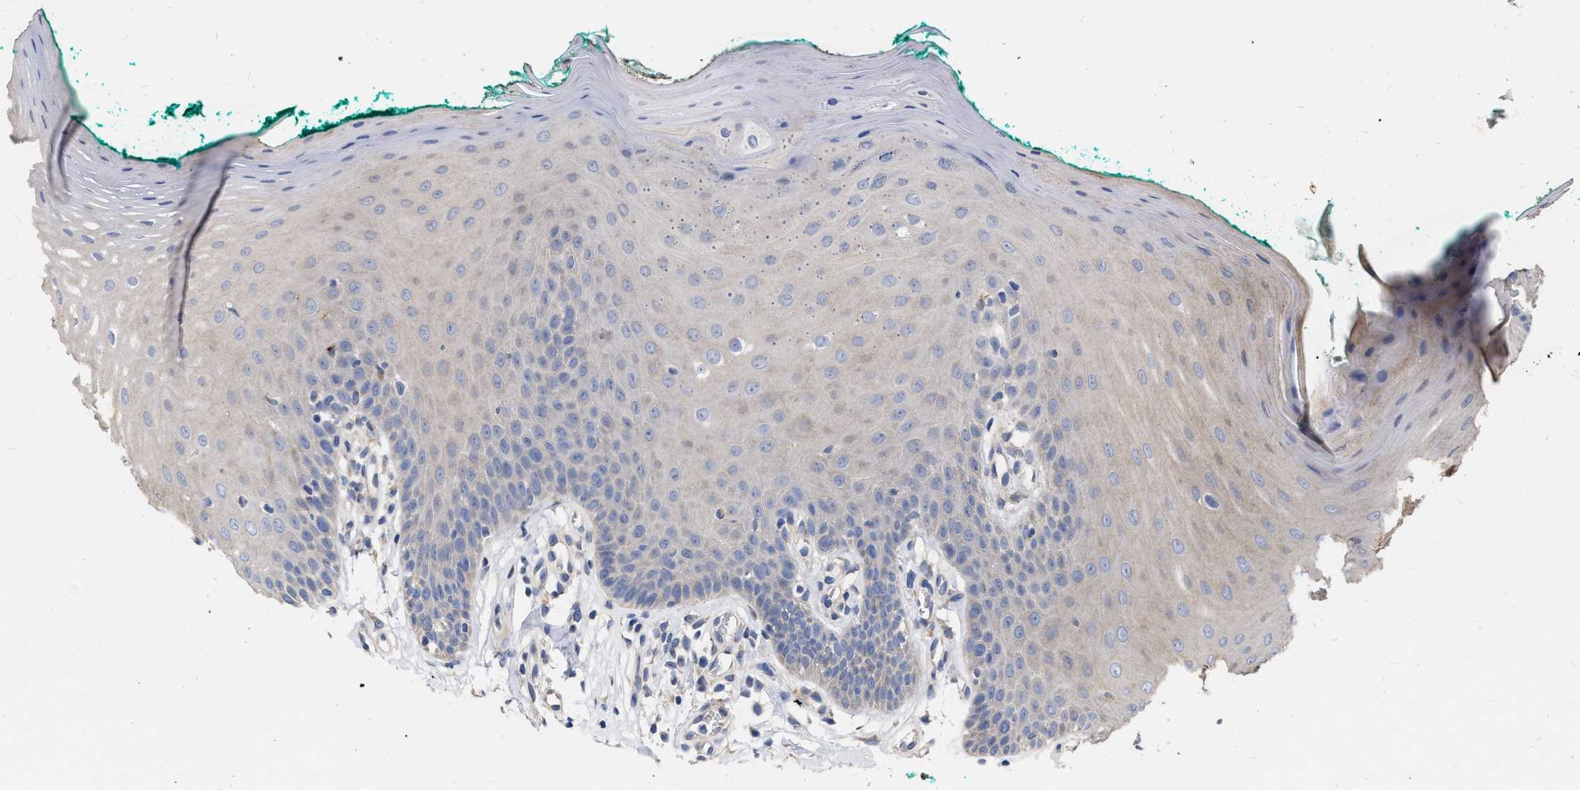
{"staining": {"intensity": "negative", "quantity": "none", "location": "none"}, "tissue": "oral mucosa", "cell_type": "Squamous epithelial cells", "image_type": "normal", "snomed": [{"axis": "morphology", "description": "Normal tissue, NOS"}, {"axis": "topography", "description": "Skeletal muscle"}, {"axis": "topography", "description": "Oral tissue"}], "caption": "Immunohistochemical staining of benign oral mucosa exhibits no significant positivity in squamous epithelial cells. The staining is performed using DAB brown chromogen with nuclei counter-stained in using hematoxylin.", "gene": "MLST8", "patient": {"sex": "male", "age": 58}}